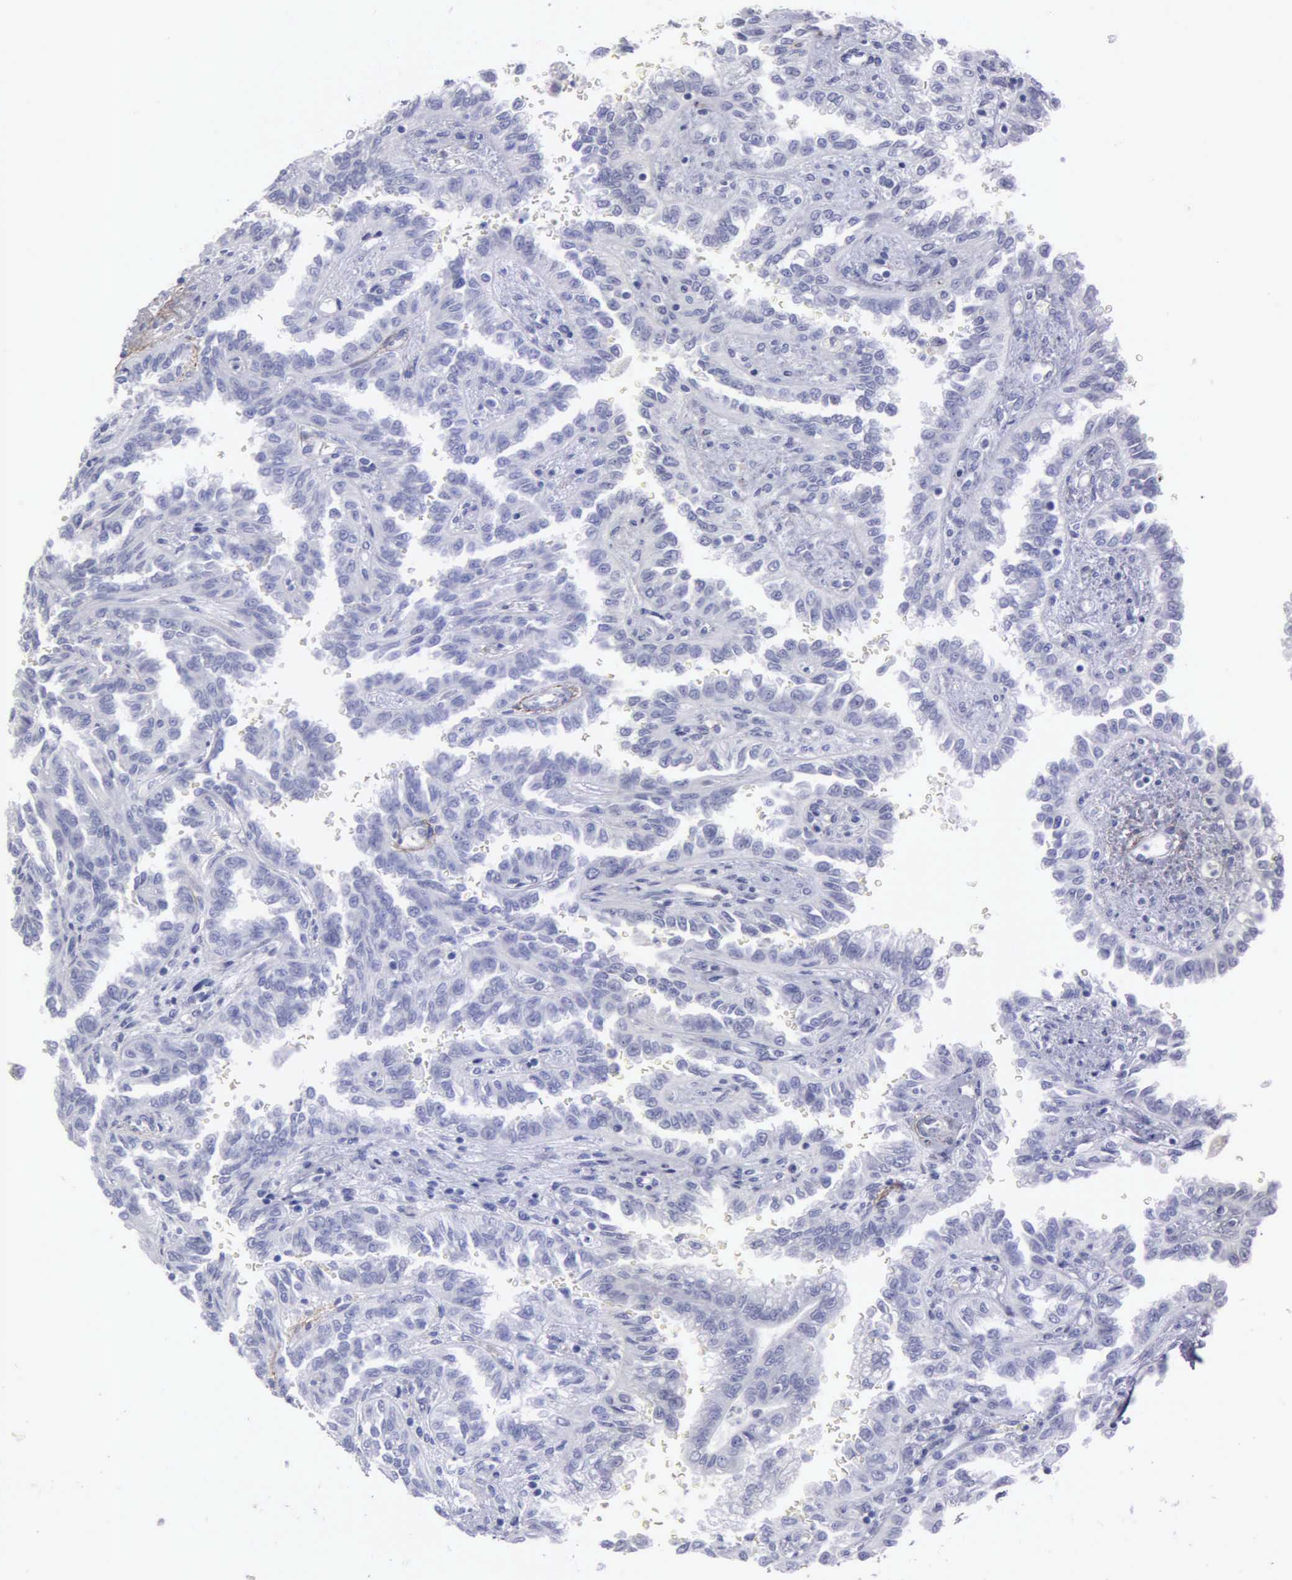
{"staining": {"intensity": "negative", "quantity": "none", "location": "none"}, "tissue": "renal cancer", "cell_type": "Tumor cells", "image_type": "cancer", "snomed": [{"axis": "morphology", "description": "Inflammation, NOS"}, {"axis": "morphology", "description": "Adenocarcinoma, NOS"}, {"axis": "topography", "description": "Kidney"}], "caption": "A histopathology image of human renal cancer is negative for staining in tumor cells.", "gene": "FBLN5", "patient": {"sex": "male", "age": 68}}